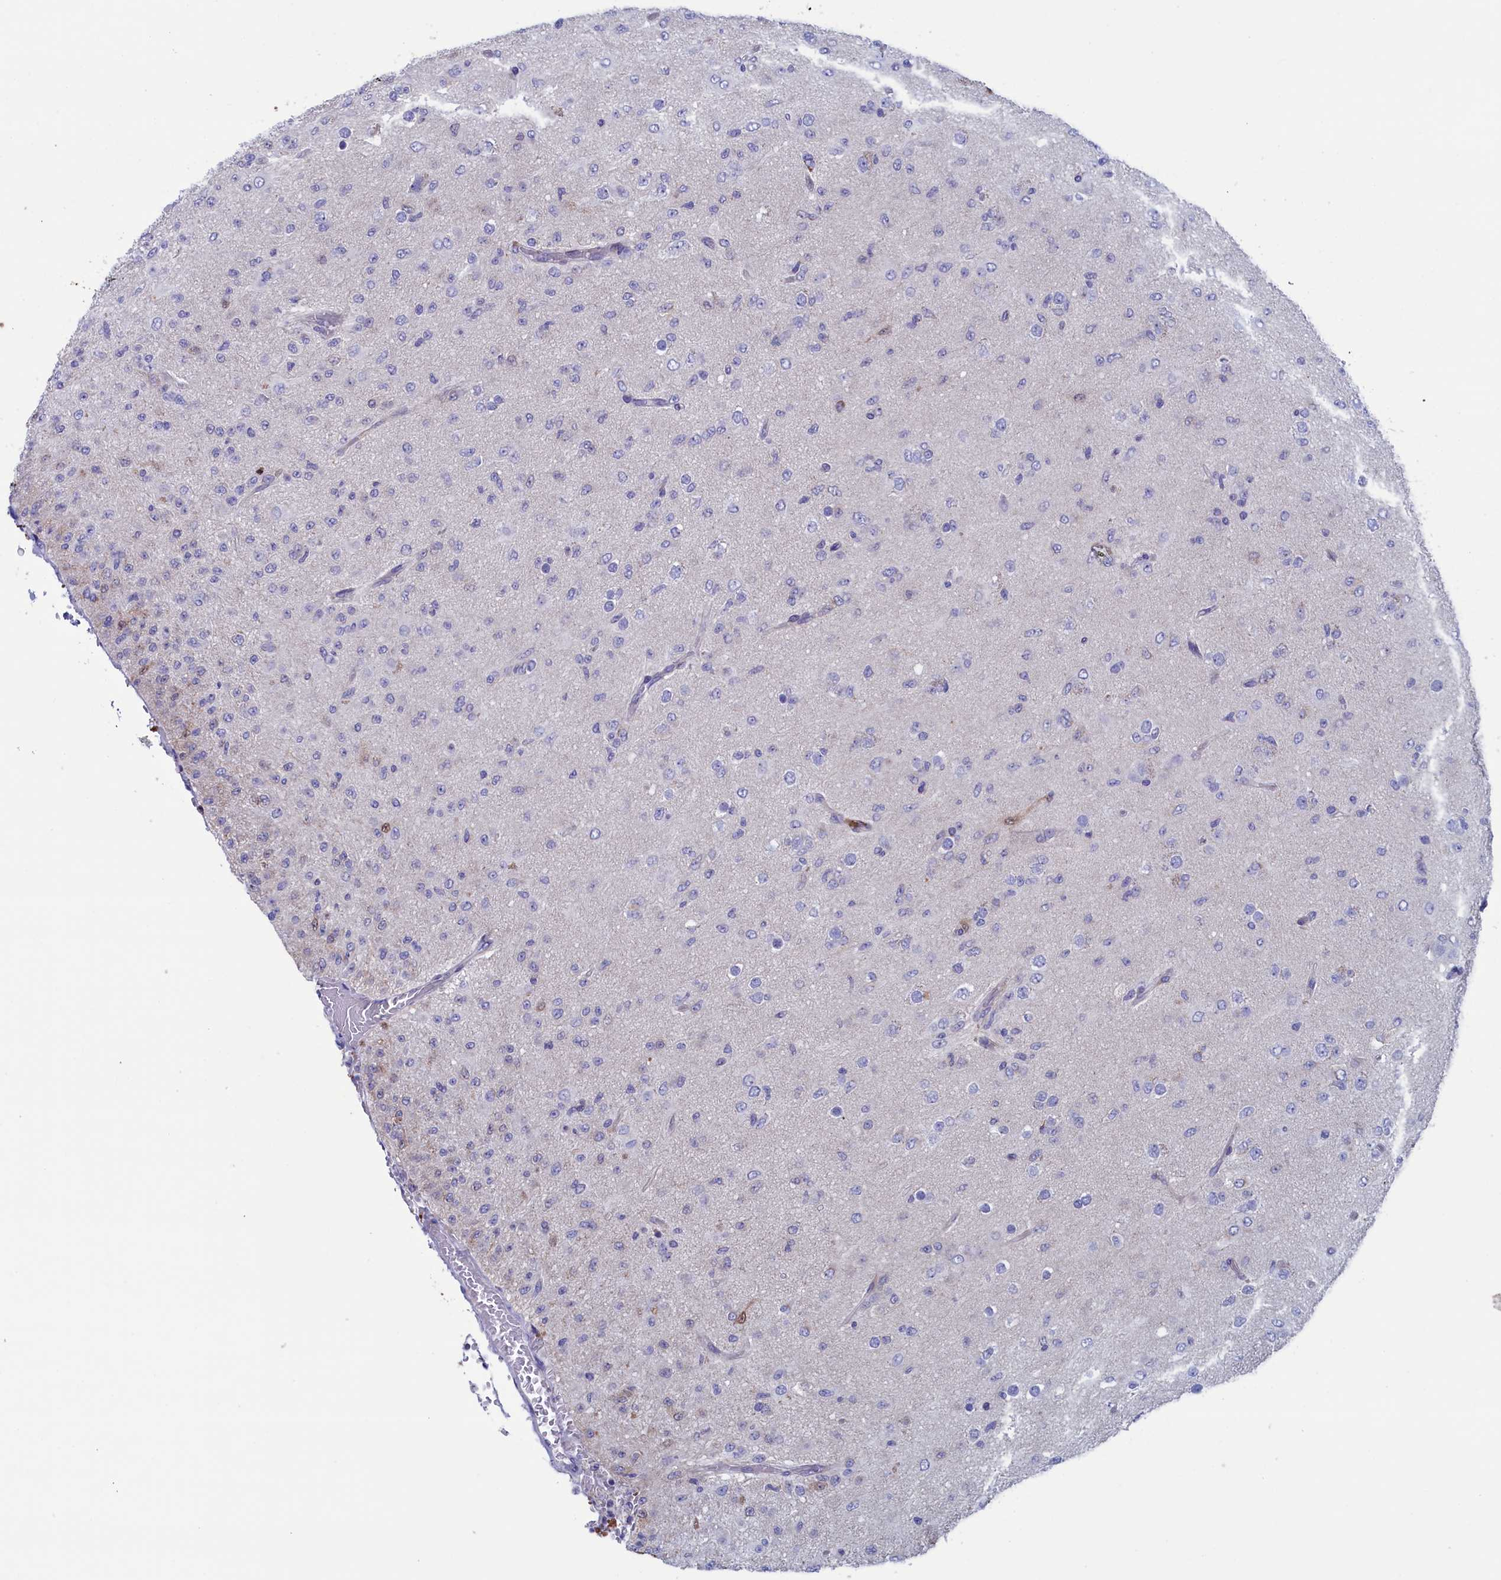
{"staining": {"intensity": "negative", "quantity": "none", "location": "none"}, "tissue": "glioma", "cell_type": "Tumor cells", "image_type": "cancer", "snomed": [{"axis": "morphology", "description": "Glioma, malignant, Low grade"}, {"axis": "topography", "description": "Brain"}], "caption": "High power microscopy histopathology image of an immunohistochemistry histopathology image of glioma, revealing no significant positivity in tumor cells.", "gene": "NIBAN3", "patient": {"sex": "male", "age": 65}}